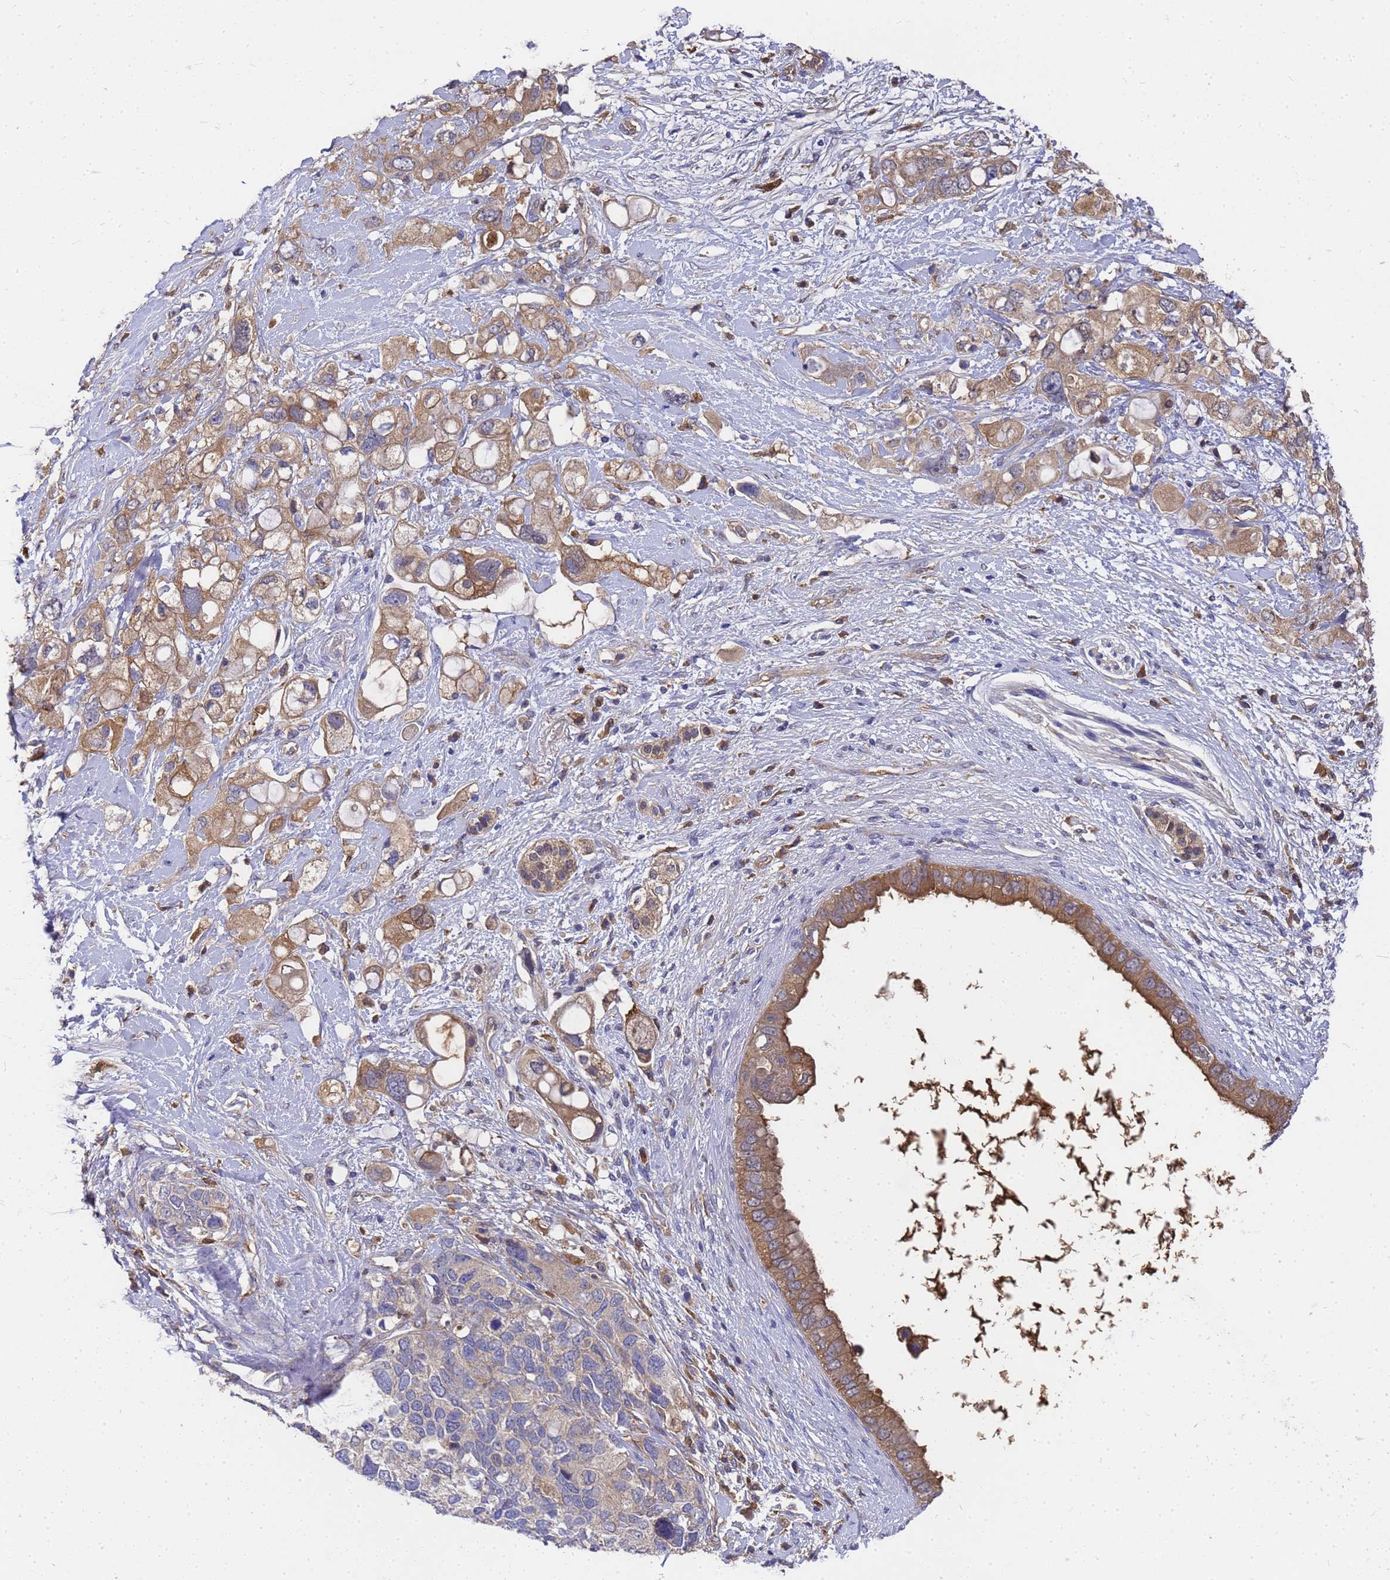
{"staining": {"intensity": "moderate", "quantity": ">75%", "location": "cytoplasmic/membranous"}, "tissue": "pancreatic cancer", "cell_type": "Tumor cells", "image_type": "cancer", "snomed": [{"axis": "morphology", "description": "Adenocarcinoma, NOS"}, {"axis": "topography", "description": "Pancreas"}], "caption": "Pancreatic adenocarcinoma tissue demonstrates moderate cytoplasmic/membranous staining in about >75% of tumor cells", "gene": "SLC35E2B", "patient": {"sex": "female", "age": 56}}